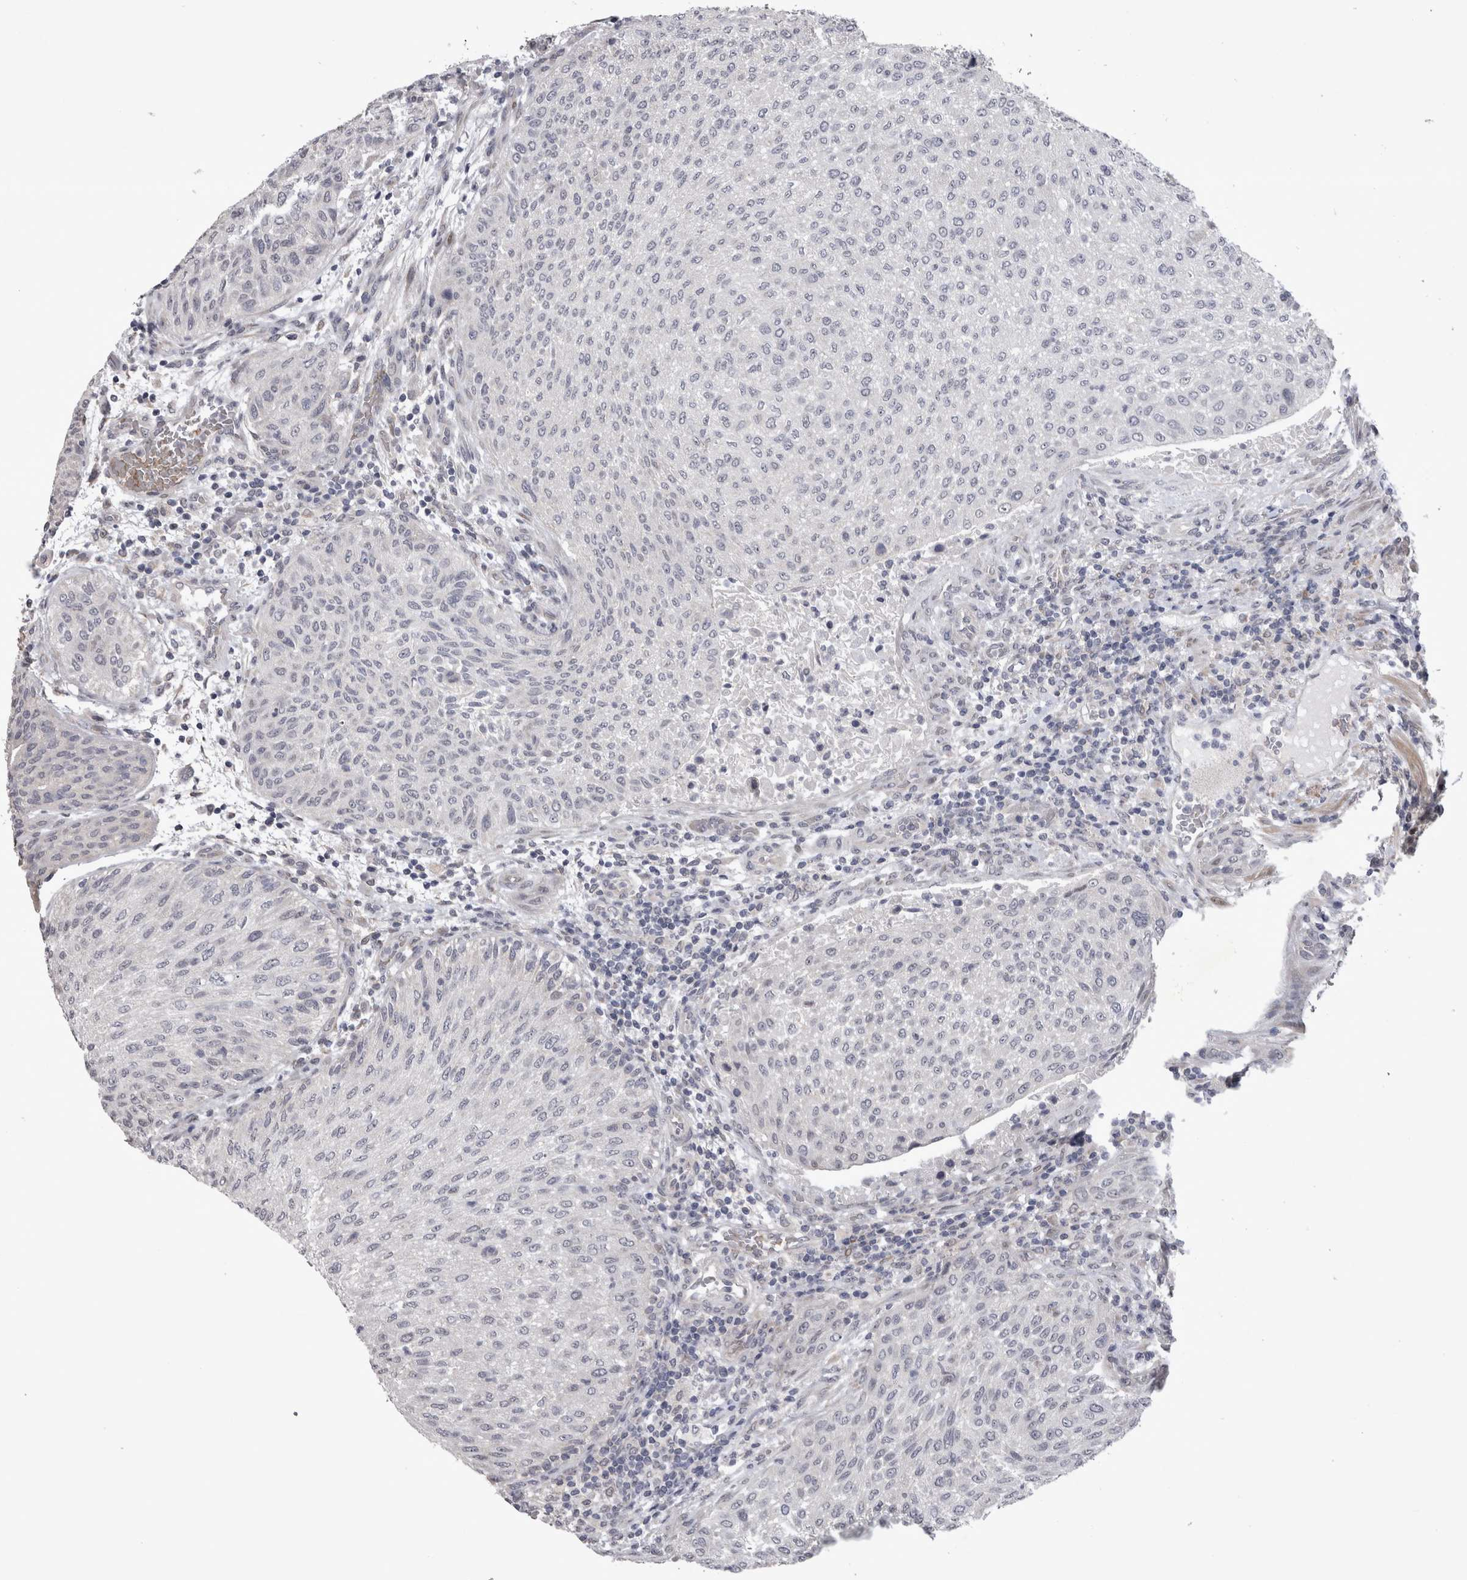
{"staining": {"intensity": "negative", "quantity": "none", "location": "none"}, "tissue": "urothelial cancer", "cell_type": "Tumor cells", "image_type": "cancer", "snomed": [{"axis": "morphology", "description": "Urothelial carcinoma, Low grade"}, {"axis": "morphology", "description": "Urothelial carcinoma, High grade"}, {"axis": "topography", "description": "Urinary bladder"}], "caption": "DAB (3,3'-diaminobenzidine) immunohistochemical staining of human urothelial cancer demonstrates no significant positivity in tumor cells.", "gene": "IFI44", "patient": {"sex": "male", "age": 35}}